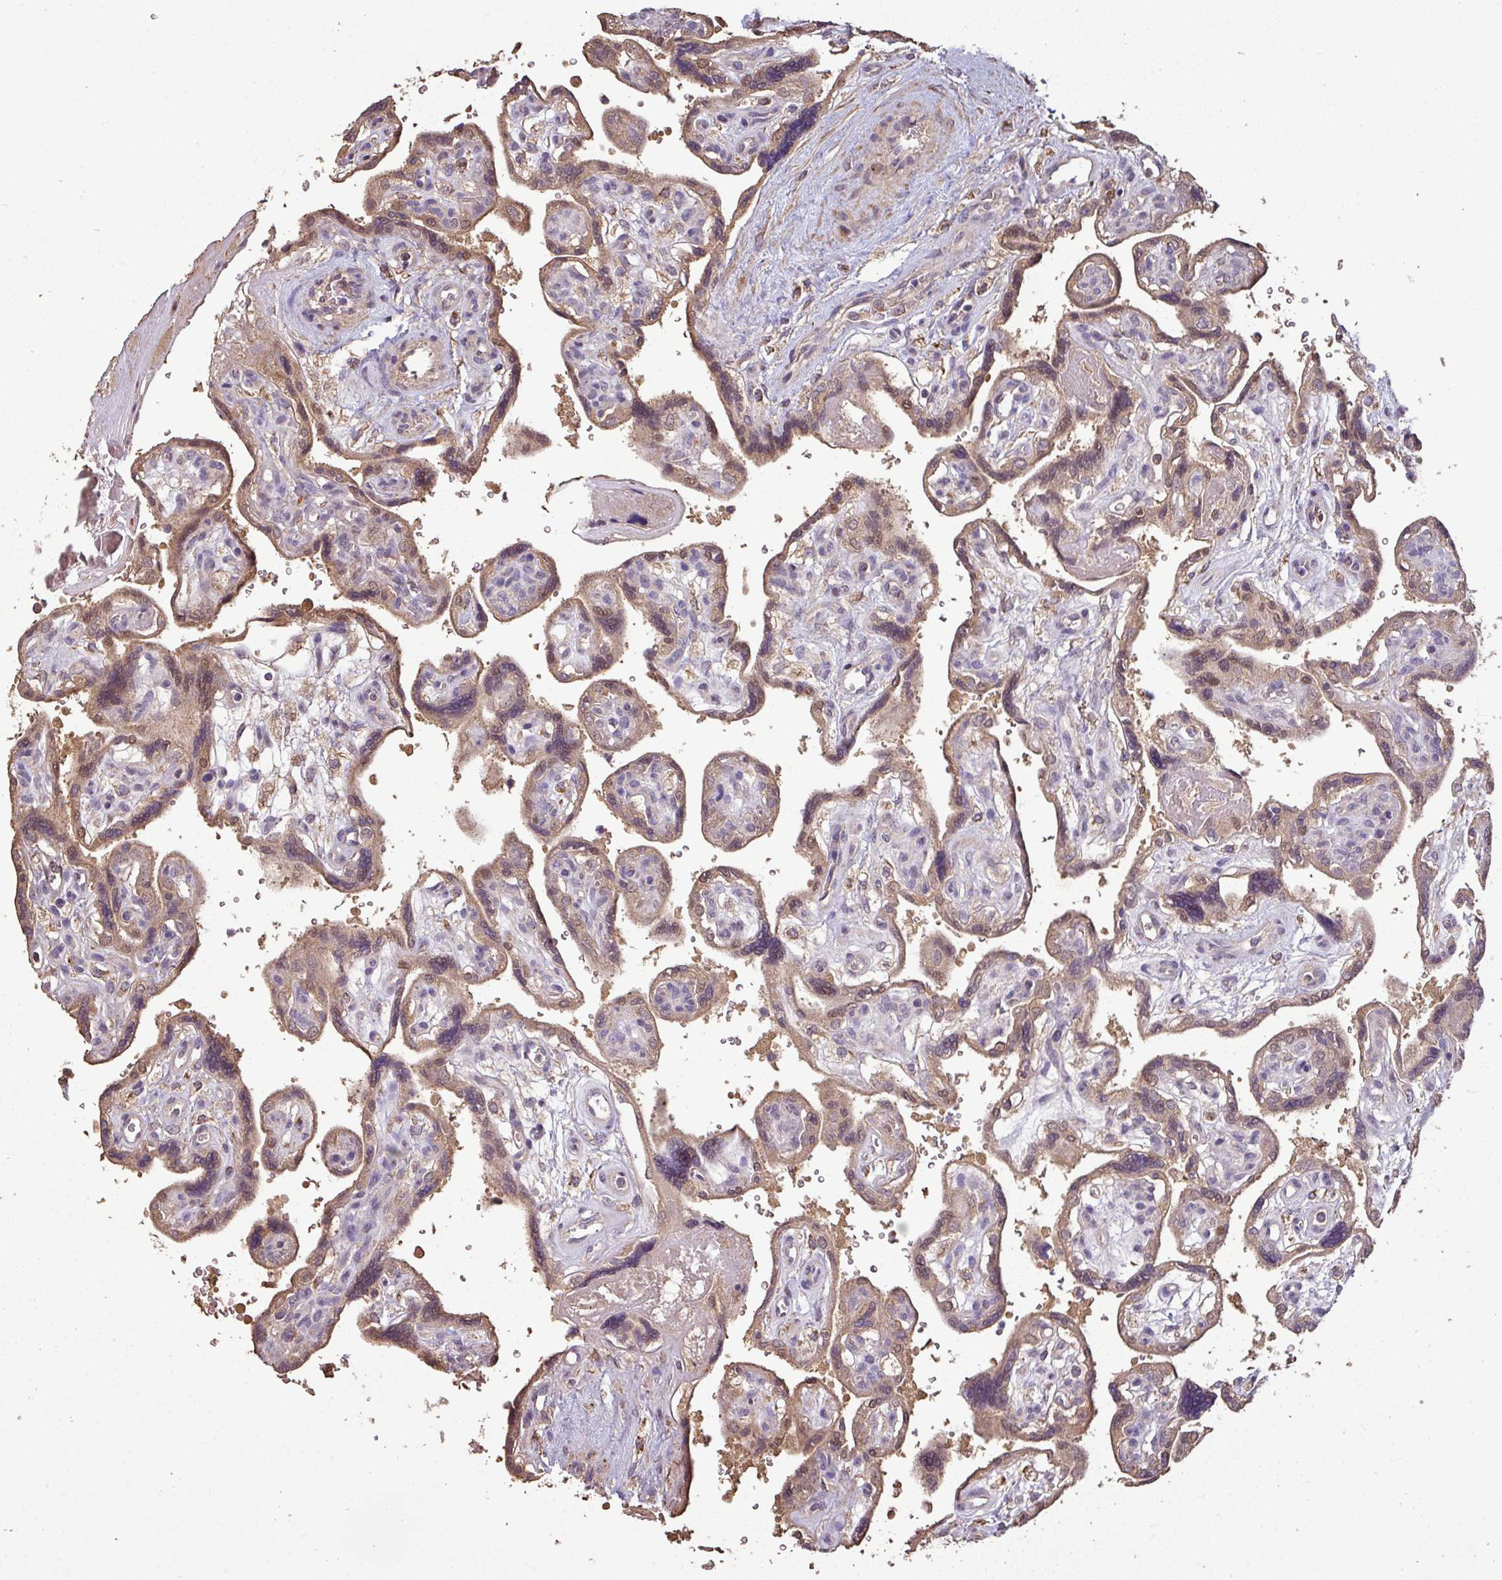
{"staining": {"intensity": "weak", "quantity": ">75%", "location": "cytoplasmic/membranous"}, "tissue": "placenta", "cell_type": "Decidual cells", "image_type": "normal", "snomed": [{"axis": "morphology", "description": "Normal tissue, NOS"}, {"axis": "topography", "description": "Placenta"}], "caption": "An immunohistochemistry micrograph of normal tissue is shown. Protein staining in brown highlights weak cytoplasmic/membranous positivity in placenta within decidual cells.", "gene": "ISLR", "patient": {"sex": "female", "age": 39}}